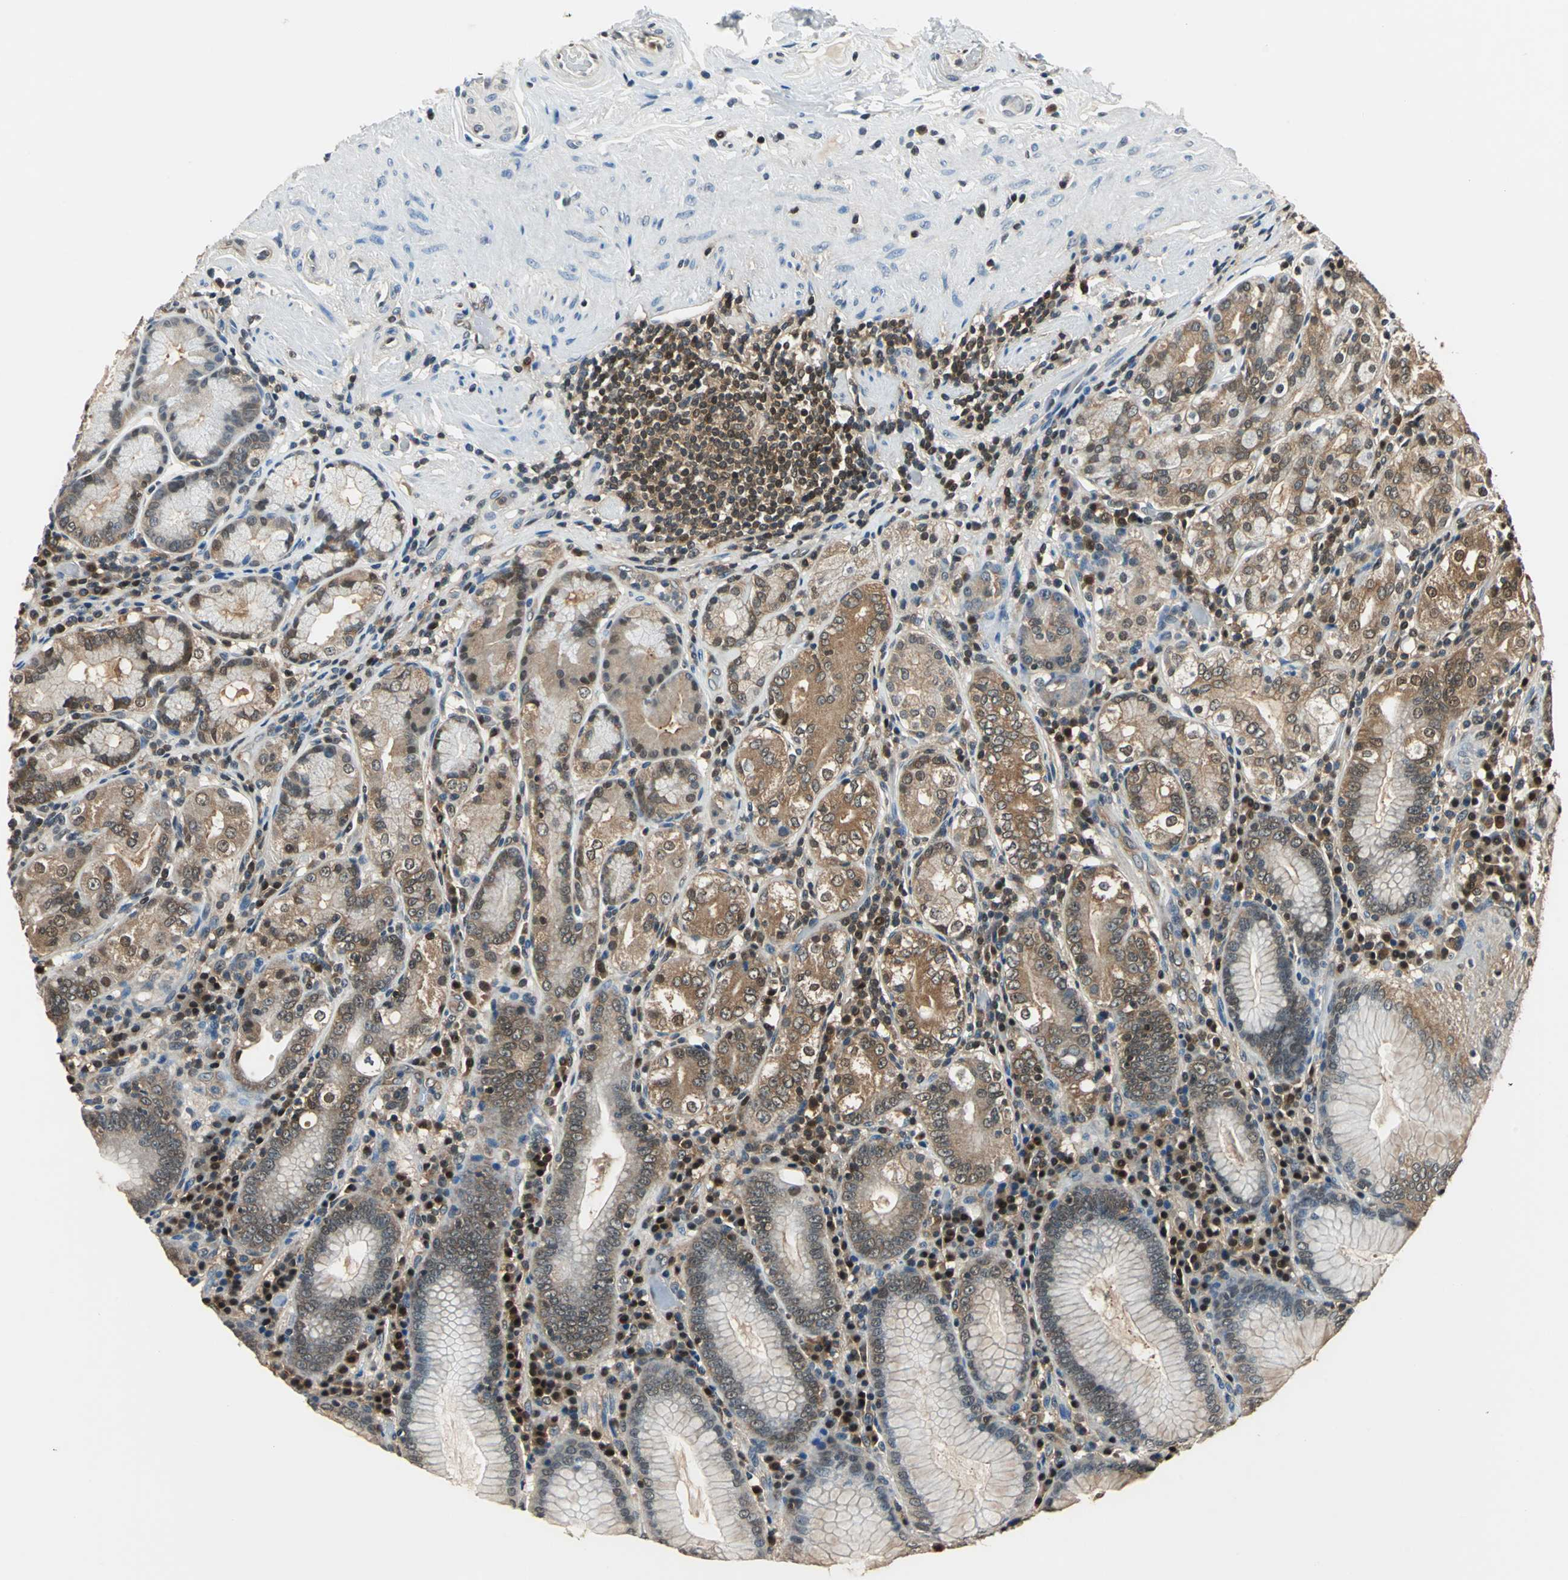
{"staining": {"intensity": "moderate", "quantity": ">75%", "location": "cytoplasmic/membranous"}, "tissue": "stomach", "cell_type": "Glandular cells", "image_type": "normal", "snomed": [{"axis": "morphology", "description": "Normal tissue, NOS"}, {"axis": "topography", "description": "Stomach, lower"}], "caption": "A high-resolution micrograph shows immunohistochemistry staining of unremarkable stomach, which exhibits moderate cytoplasmic/membranous positivity in about >75% of glandular cells. Using DAB (brown) and hematoxylin (blue) stains, captured at high magnification using brightfield microscopy.", "gene": "PSME1", "patient": {"sex": "female", "age": 76}}